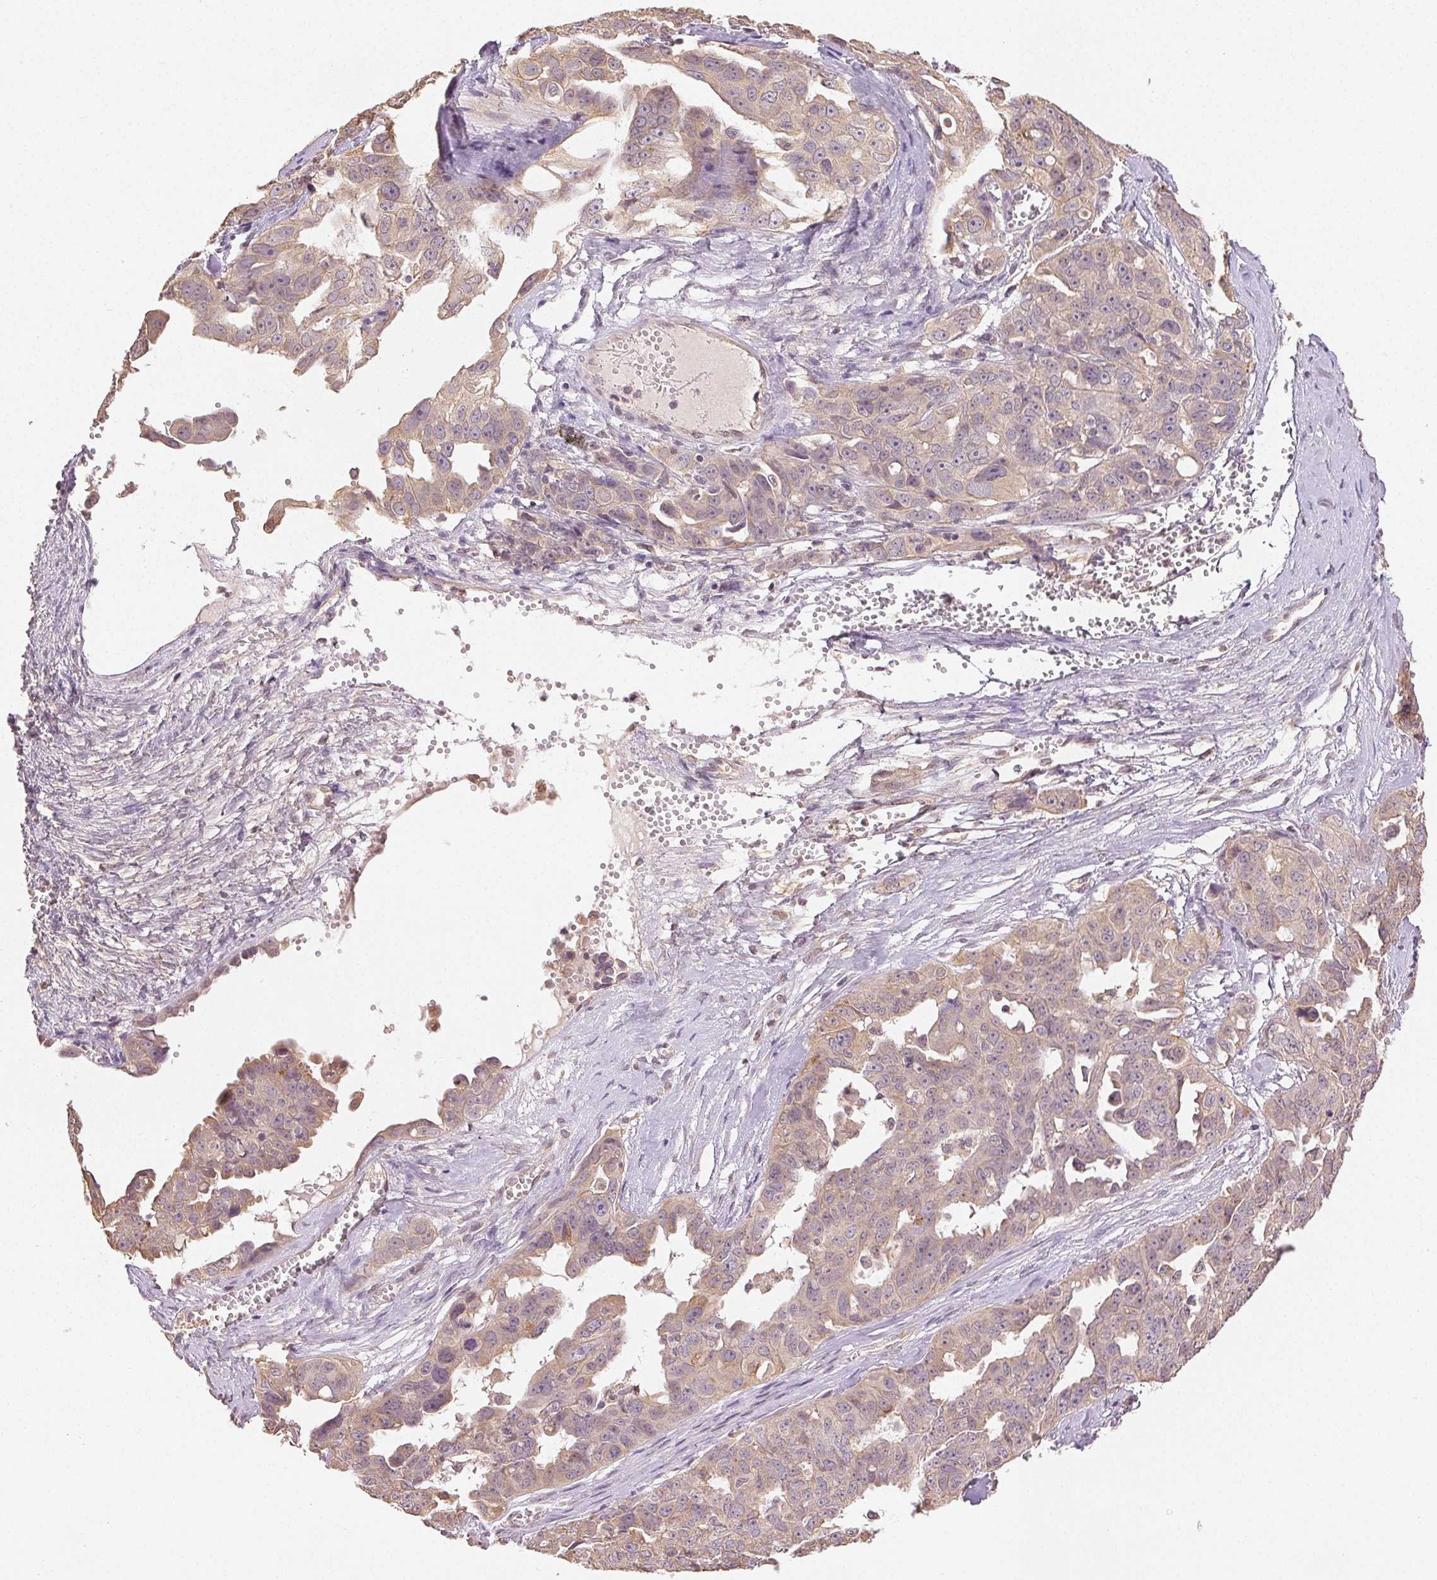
{"staining": {"intensity": "weak", "quantity": "25%-75%", "location": "cytoplasmic/membranous"}, "tissue": "ovarian cancer", "cell_type": "Tumor cells", "image_type": "cancer", "snomed": [{"axis": "morphology", "description": "Carcinoma, endometroid"}, {"axis": "topography", "description": "Ovary"}], "caption": "About 25%-75% of tumor cells in ovarian cancer reveal weak cytoplasmic/membranous protein staining as visualized by brown immunohistochemical staining.", "gene": "SEZ6L2", "patient": {"sex": "female", "age": 70}}